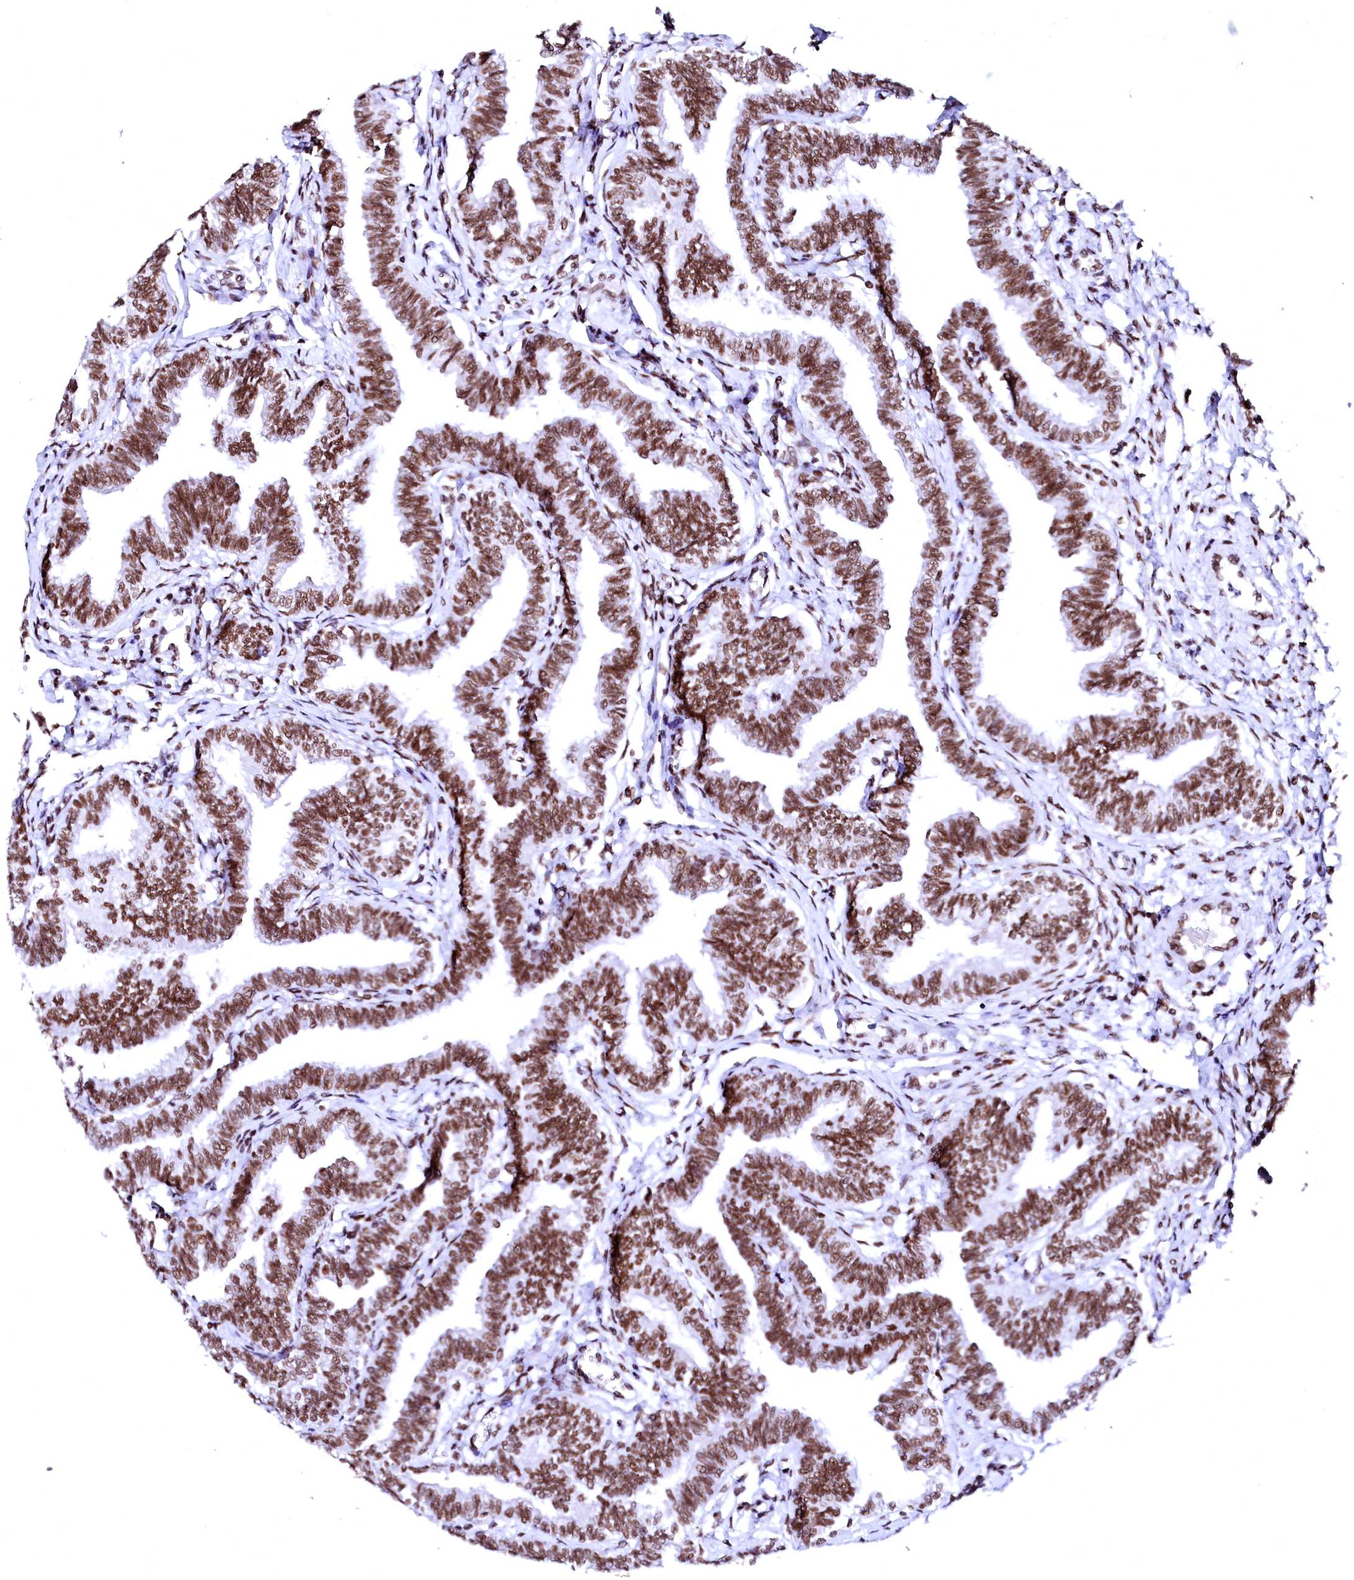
{"staining": {"intensity": "strong", "quantity": ">75%", "location": "nuclear"}, "tissue": "fallopian tube", "cell_type": "Glandular cells", "image_type": "normal", "snomed": [{"axis": "morphology", "description": "Normal tissue, NOS"}, {"axis": "topography", "description": "Fallopian tube"}, {"axis": "topography", "description": "Ovary"}], "caption": "IHC (DAB (3,3'-diaminobenzidine)) staining of benign fallopian tube demonstrates strong nuclear protein expression in approximately >75% of glandular cells.", "gene": "CPSF6", "patient": {"sex": "female", "age": 23}}